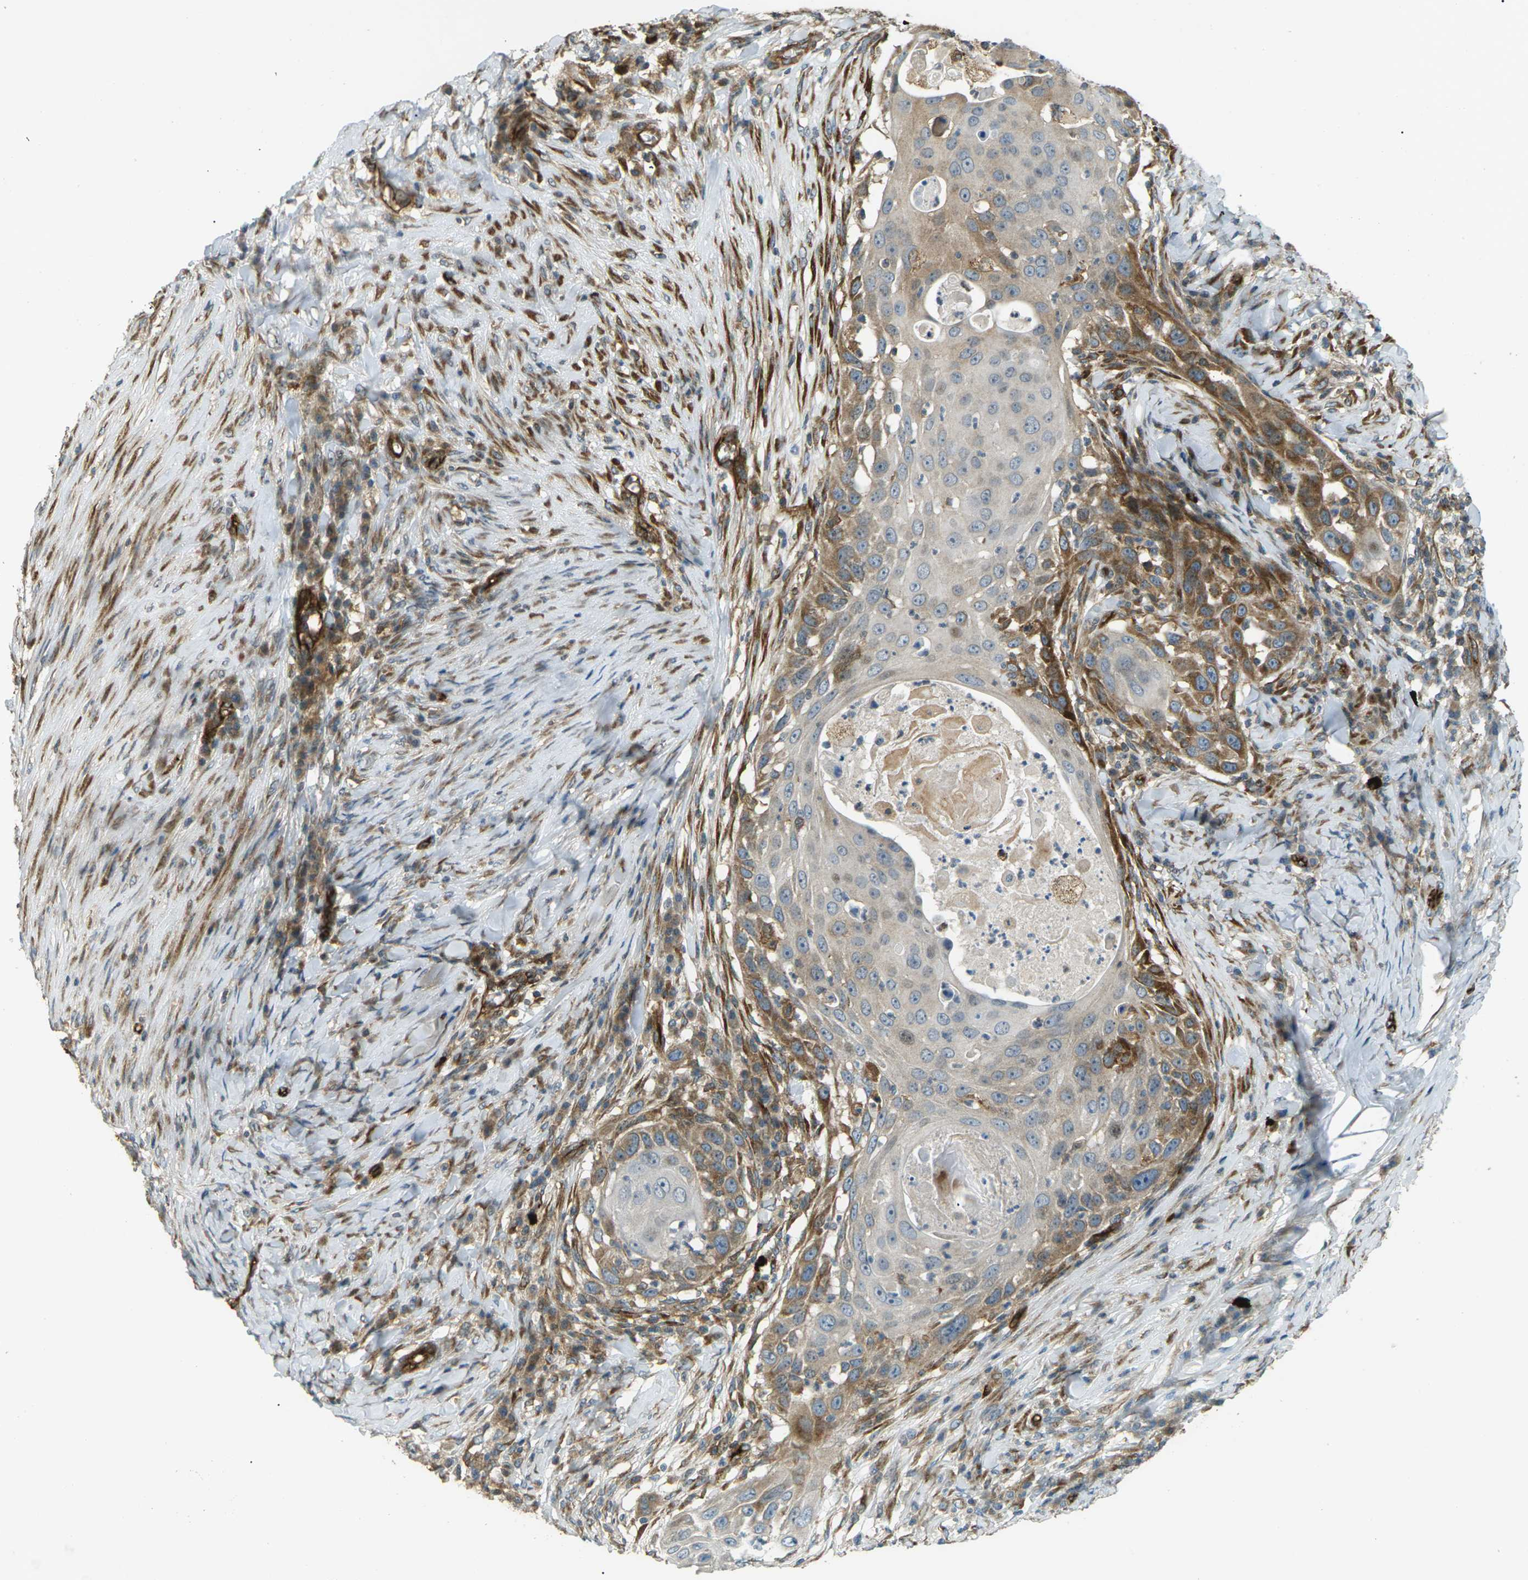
{"staining": {"intensity": "moderate", "quantity": "25%-75%", "location": "cytoplasmic/membranous"}, "tissue": "skin cancer", "cell_type": "Tumor cells", "image_type": "cancer", "snomed": [{"axis": "morphology", "description": "Squamous cell carcinoma, NOS"}, {"axis": "topography", "description": "Skin"}], "caption": "Protein staining of skin cancer tissue shows moderate cytoplasmic/membranous expression in approximately 25%-75% of tumor cells. The protein of interest is stained brown, and the nuclei are stained in blue (DAB (3,3'-diaminobenzidine) IHC with brightfield microscopy, high magnification).", "gene": "S1PR1", "patient": {"sex": "female", "age": 44}}